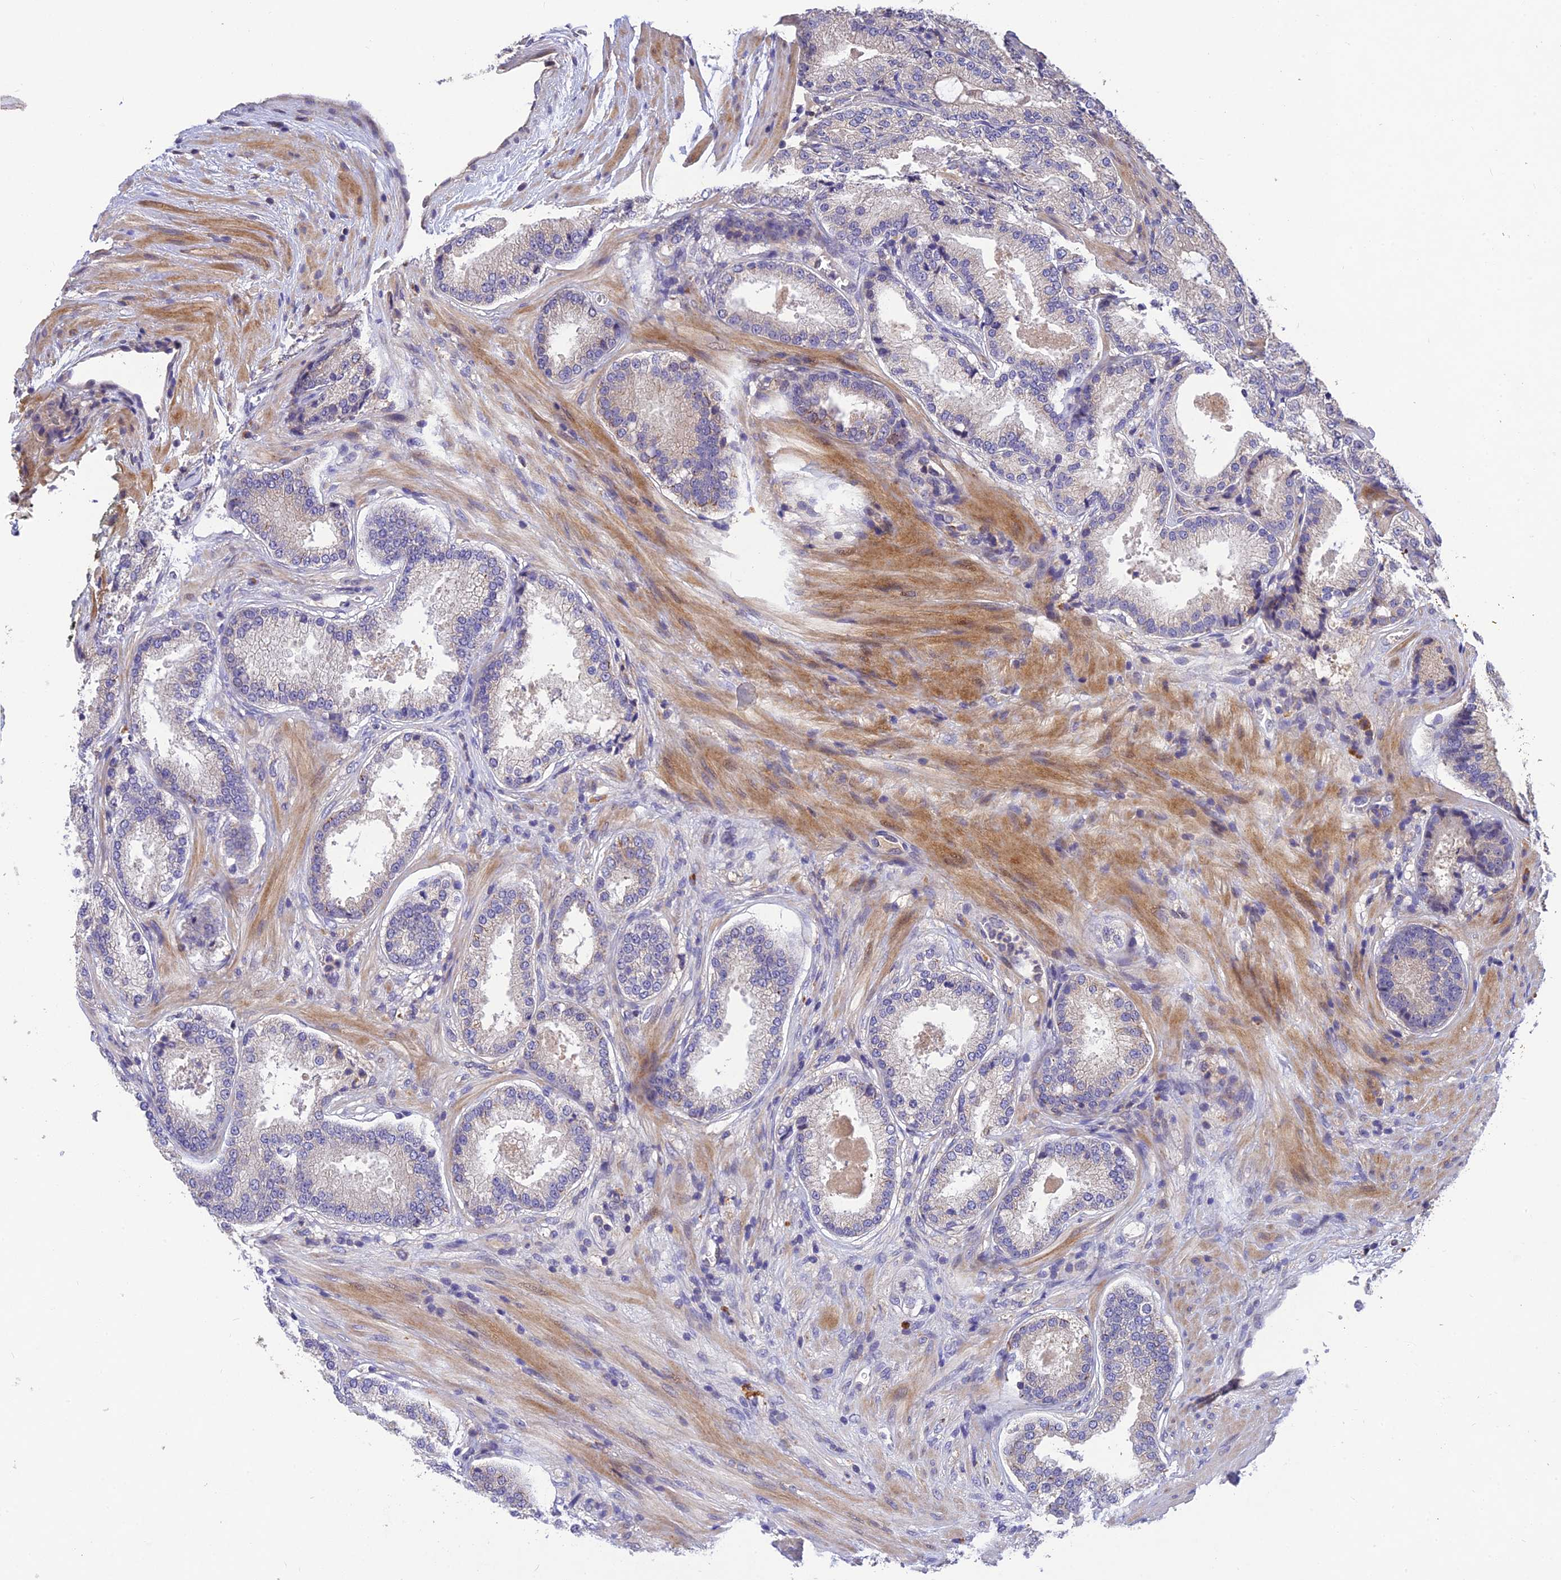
{"staining": {"intensity": "negative", "quantity": "none", "location": "none"}, "tissue": "prostate cancer", "cell_type": "Tumor cells", "image_type": "cancer", "snomed": [{"axis": "morphology", "description": "Adenocarcinoma, Low grade"}, {"axis": "topography", "description": "Prostate"}], "caption": "This is a photomicrograph of IHC staining of prostate cancer, which shows no positivity in tumor cells. (Brightfield microscopy of DAB (3,3'-diaminobenzidine) immunohistochemistry (IHC) at high magnification).", "gene": "DENND5B", "patient": {"sex": "male", "age": 59}}